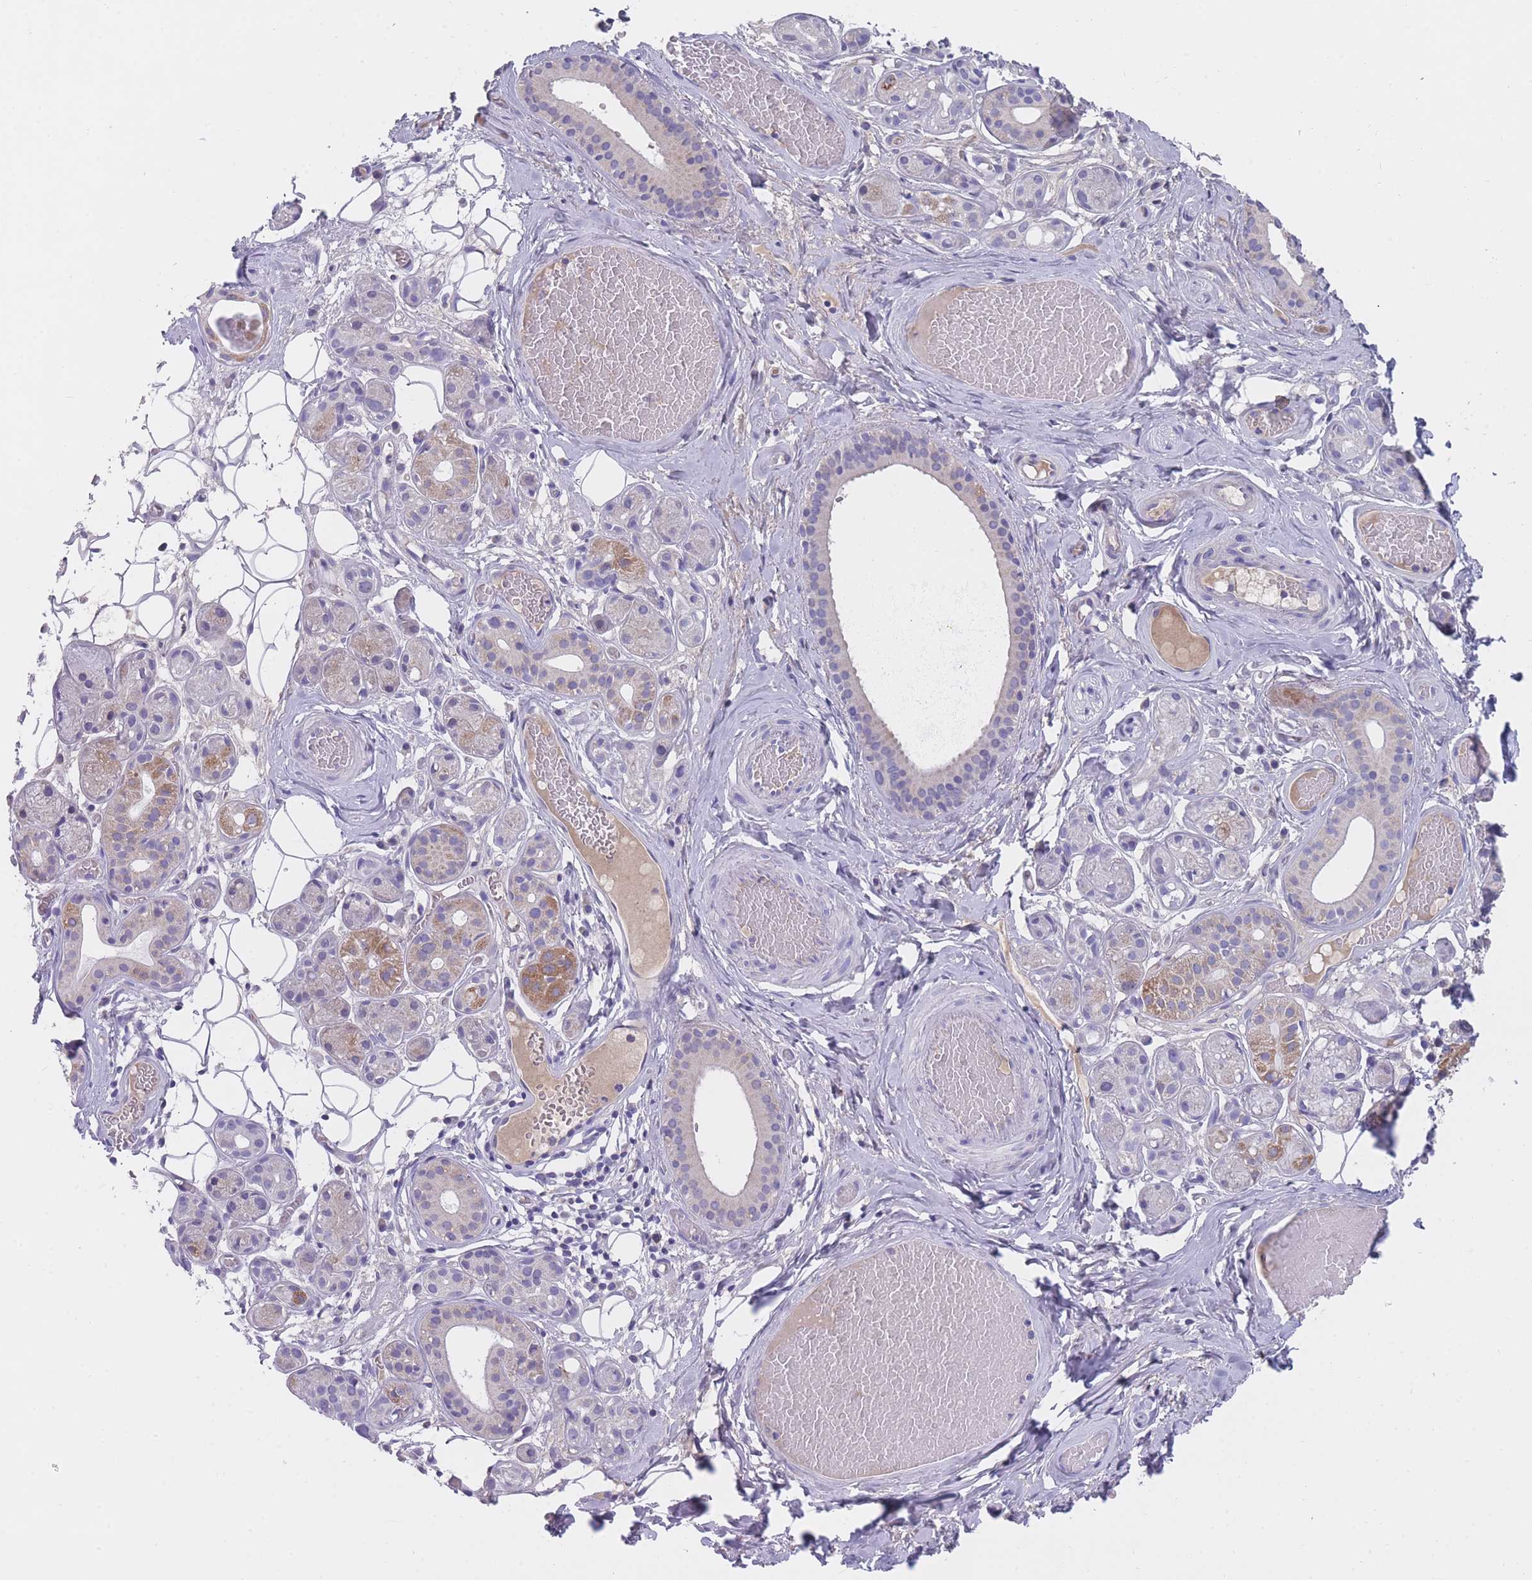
{"staining": {"intensity": "moderate", "quantity": "<25%", "location": "cytoplasmic/membranous"}, "tissue": "salivary gland", "cell_type": "Glandular cells", "image_type": "normal", "snomed": [{"axis": "morphology", "description": "Normal tissue, NOS"}, {"axis": "topography", "description": "Salivary gland"}], "caption": "Glandular cells exhibit moderate cytoplasmic/membranous expression in approximately <25% of cells in unremarkable salivary gland.", "gene": "MRPS14", "patient": {"sex": "male", "age": 82}}